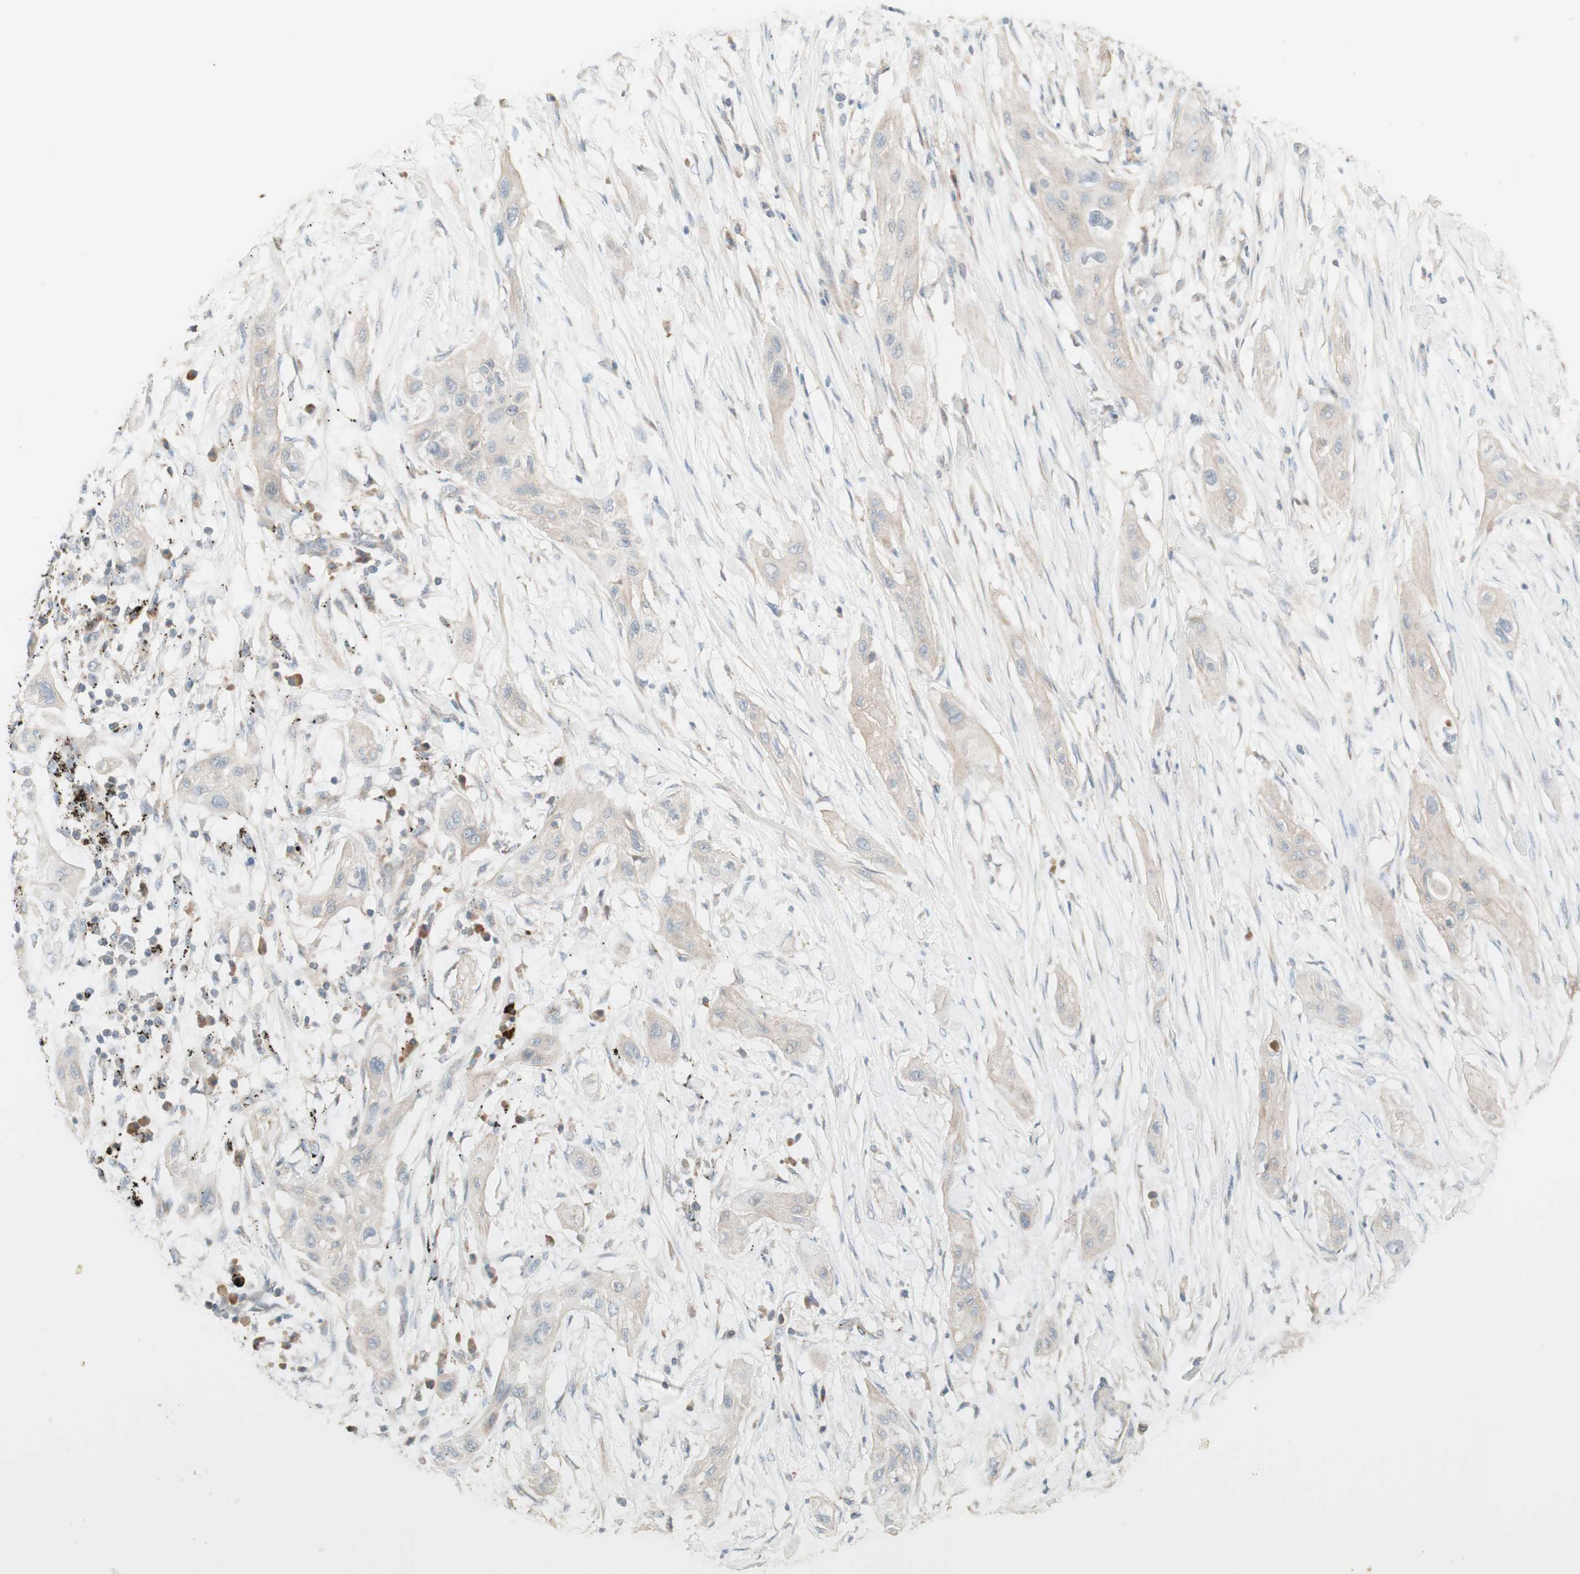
{"staining": {"intensity": "negative", "quantity": "none", "location": "none"}, "tissue": "lung cancer", "cell_type": "Tumor cells", "image_type": "cancer", "snomed": [{"axis": "morphology", "description": "Squamous cell carcinoma, NOS"}, {"axis": "topography", "description": "Lung"}], "caption": "Immunohistochemistry (IHC) photomicrograph of neoplastic tissue: lung cancer stained with DAB (3,3'-diaminobenzidine) demonstrates no significant protein staining in tumor cells.", "gene": "PTGER4", "patient": {"sex": "female", "age": 47}}